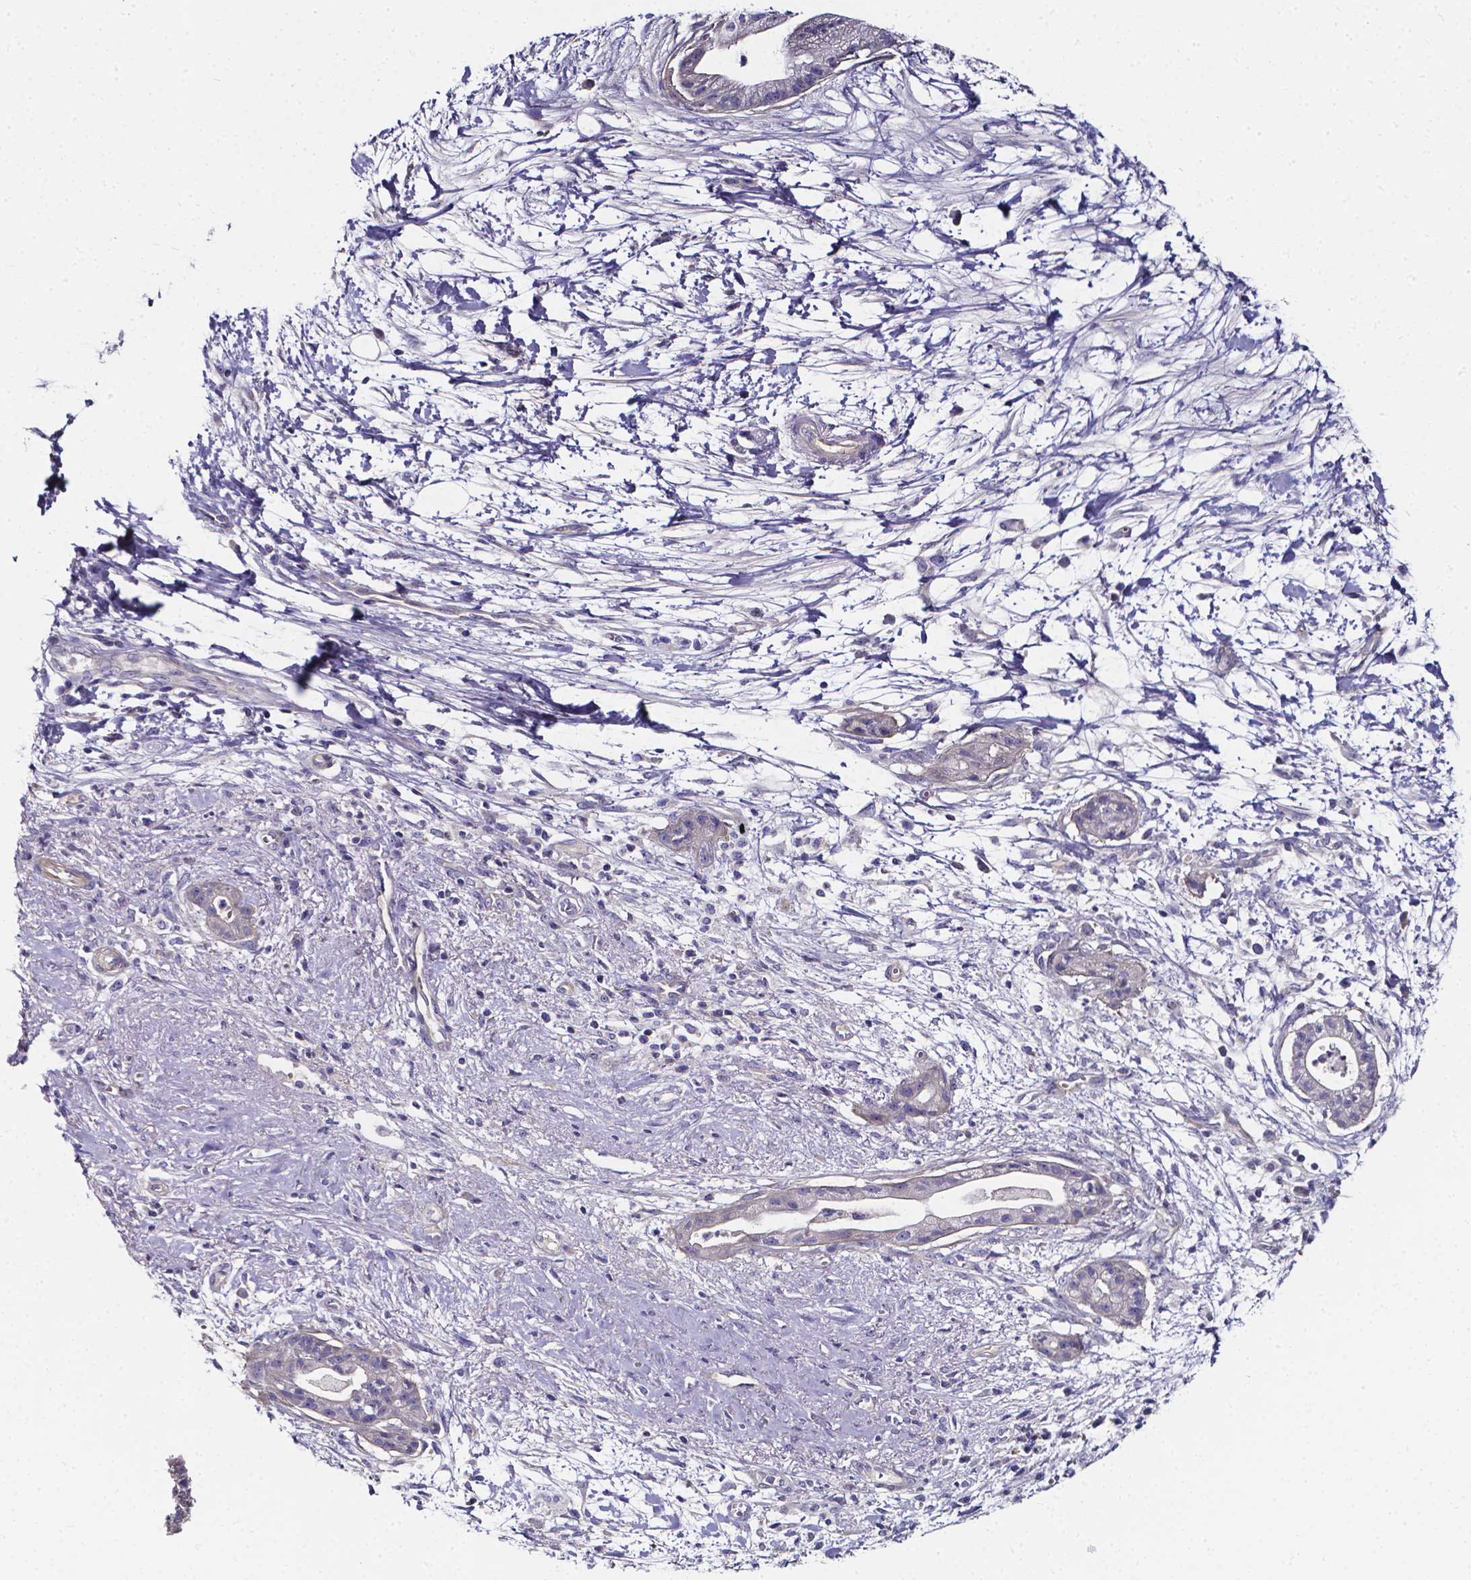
{"staining": {"intensity": "negative", "quantity": "none", "location": "none"}, "tissue": "pancreatic cancer", "cell_type": "Tumor cells", "image_type": "cancer", "snomed": [{"axis": "morphology", "description": "Normal tissue, NOS"}, {"axis": "morphology", "description": "Adenocarcinoma, NOS"}, {"axis": "topography", "description": "Lymph node"}, {"axis": "topography", "description": "Pancreas"}], "caption": "A histopathology image of human adenocarcinoma (pancreatic) is negative for staining in tumor cells.", "gene": "CACNG8", "patient": {"sex": "female", "age": 58}}